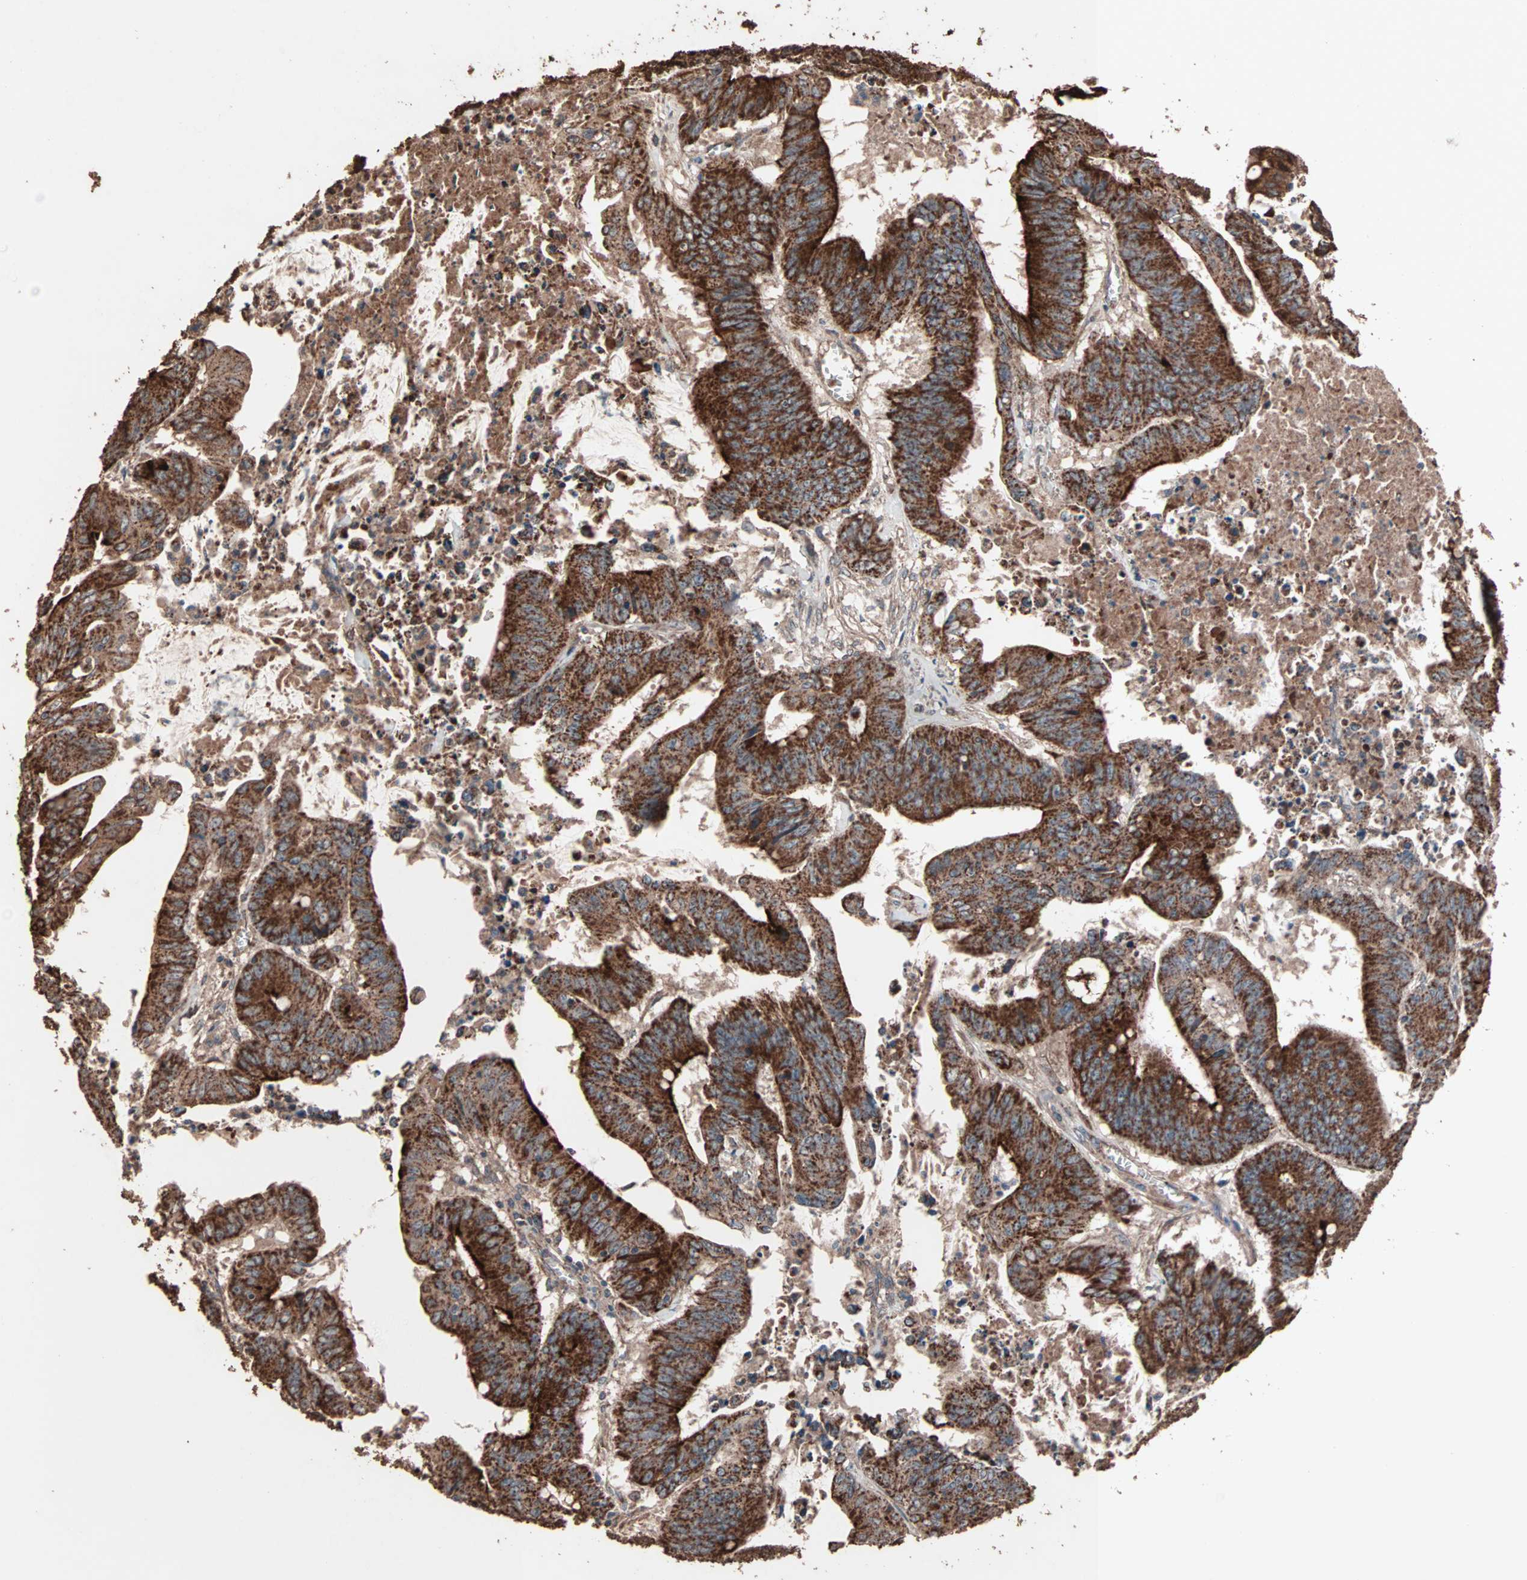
{"staining": {"intensity": "strong", "quantity": ">75%", "location": "cytoplasmic/membranous"}, "tissue": "colorectal cancer", "cell_type": "Tumor cells", "image_type": "cancer", "snomed": [{"axis": "morphology", "description": "Adenocarcinoma, NOS"}, {"axis": "topography", "description": "Colon"}], "caption": "Human adenocarcinoma (colorectal) stained with a brown dye demonstrates strong cytoplasmic/membranous positive staining in about >75% of tumor cells.", "gene": "MRPL2", "patient": {"sex": "male", "age": 45}}